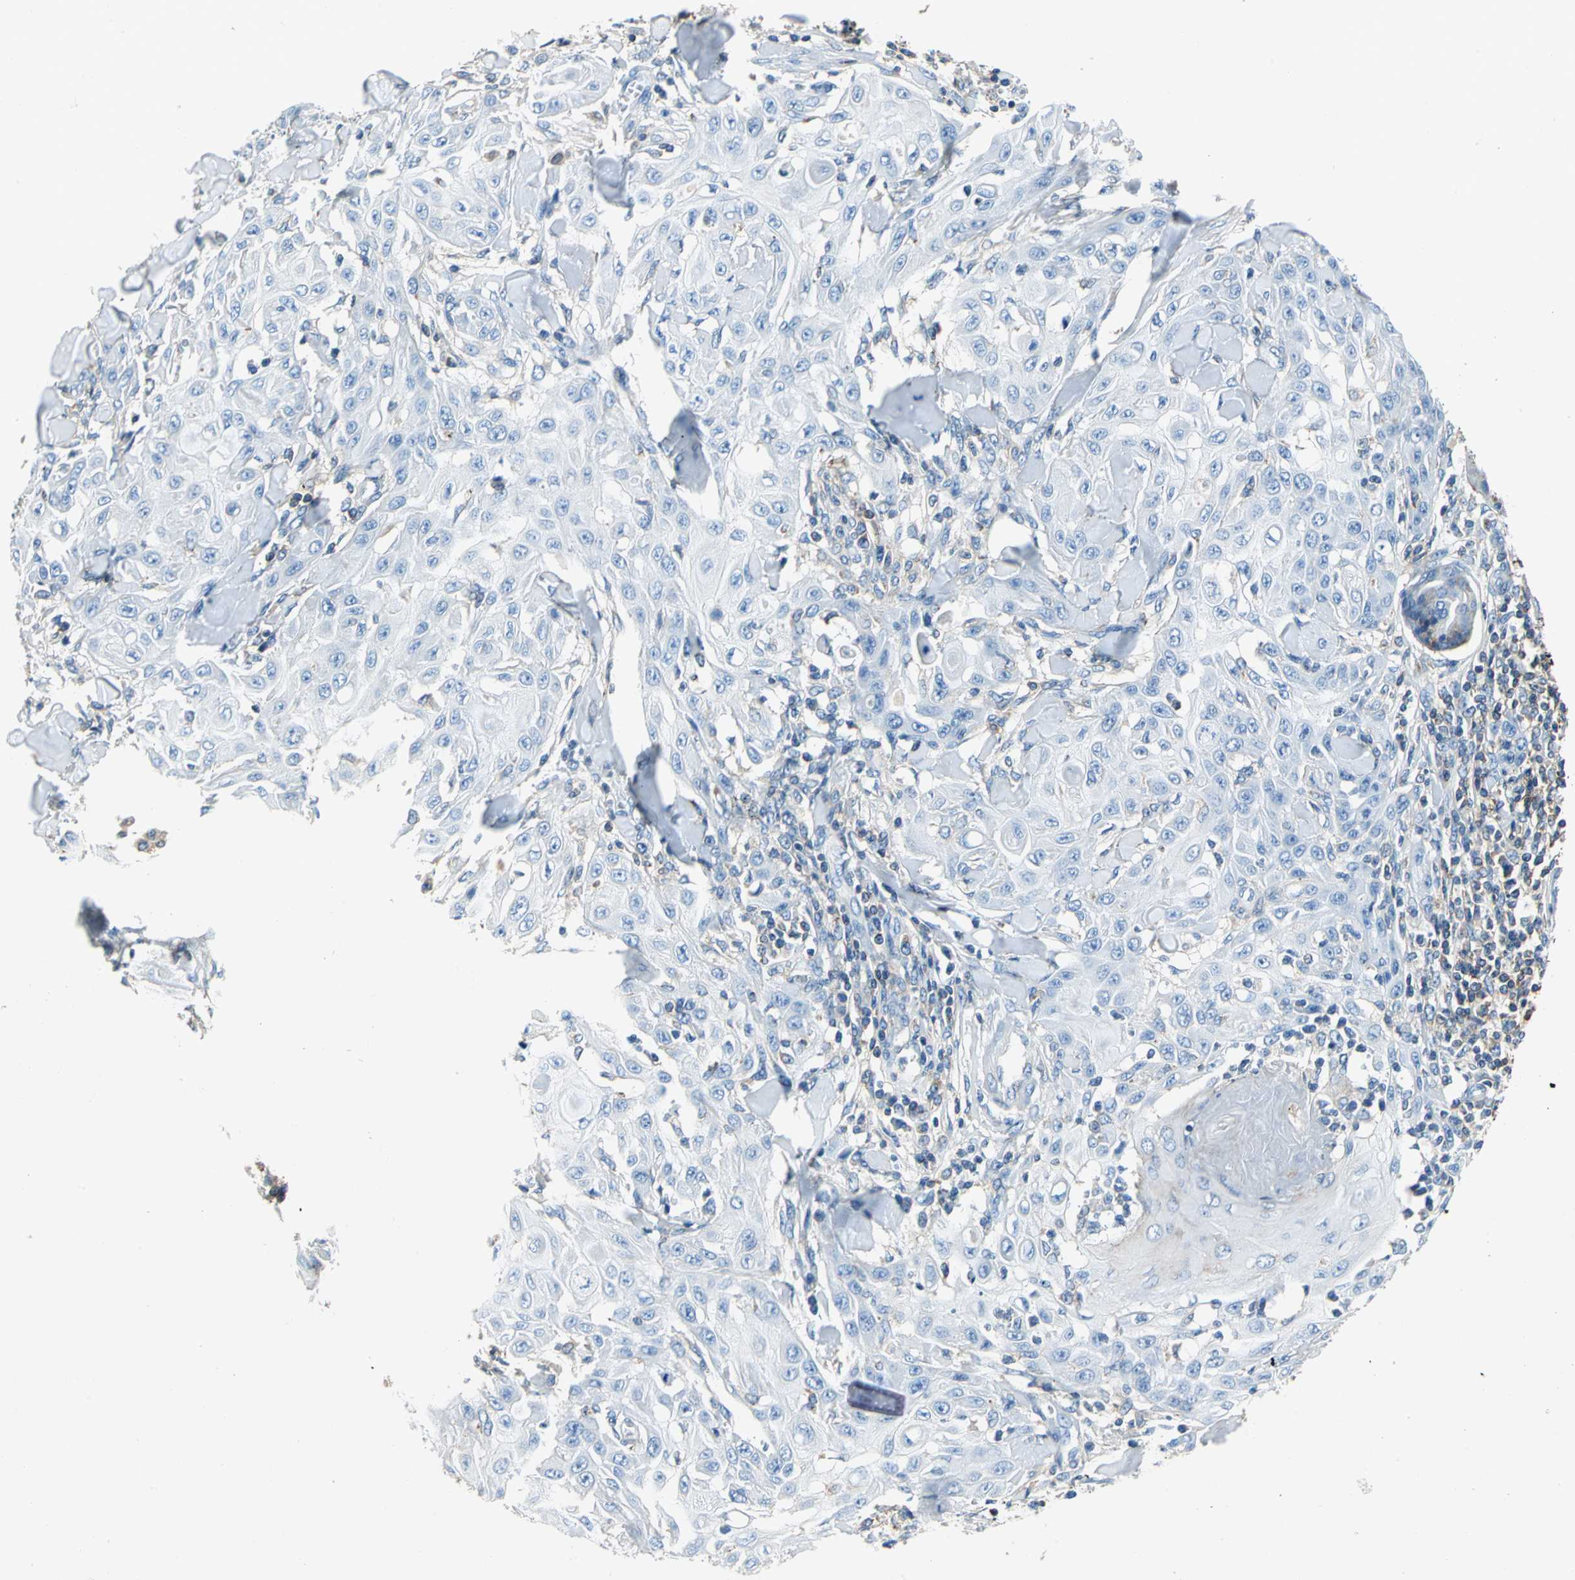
{"staining": {"intensity": "negative", "quantity": "none", "location": "none"}, "tissue": "skin cancer", "cell_type": "Tumor cells", "image_type": "cancer", "snomed": [{"axis": "morphology", "description": "Squamous cell carcinoma, NOS"}, {"axis": "topography", "description": "Skin"}], "caption": "IHC micrograph of neoplastic tissue: human skin cancer (squamous cell carcinoma) stained with DAB (3,3'-diaminobenzidine) displays no significant protein positivity in tumor cells.", "gene": "SEPTIN6", "patient": {"sex": "male", "age": 24}}